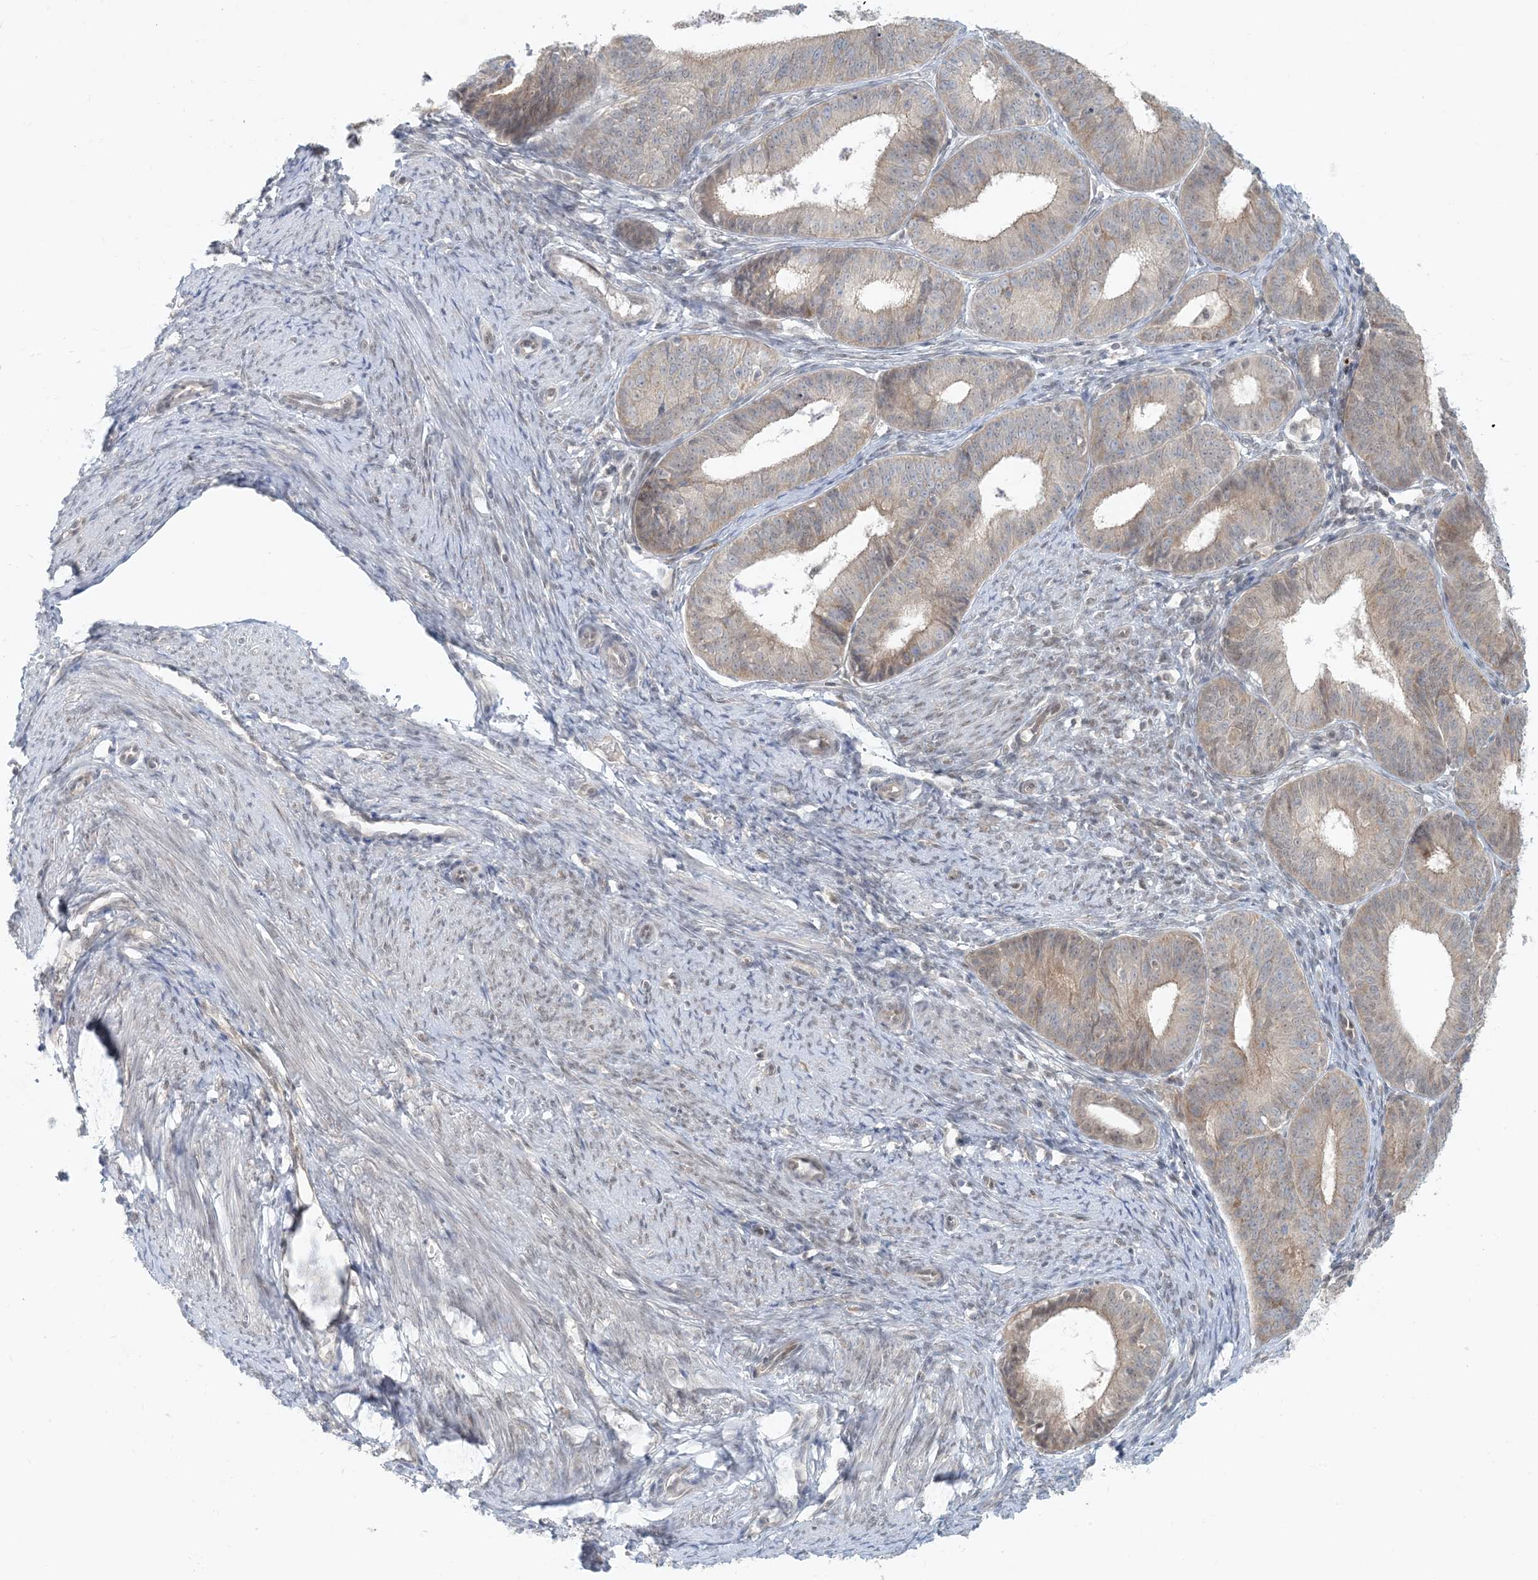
{"staining": {"intensity": "weak", "quantity": "<25%", "location": "cytoplasmic/membranous,nuclear"}, "tissue": "endometrial cancer", "cell_type": "Tumor cells", "image_type": "cancer", "snomed": [{"axis": "morphology", "description": "Adenocarcinoma, NOS"}, {"axis": "topography", "description": "Endometrium"}], "caption": "Endometrial adenocarcinoma stained for a protein using immunohistochemistry shows no staining tumor cells.", "gene": "OBI1", "patient": {"sex": "female", "age": 51}}